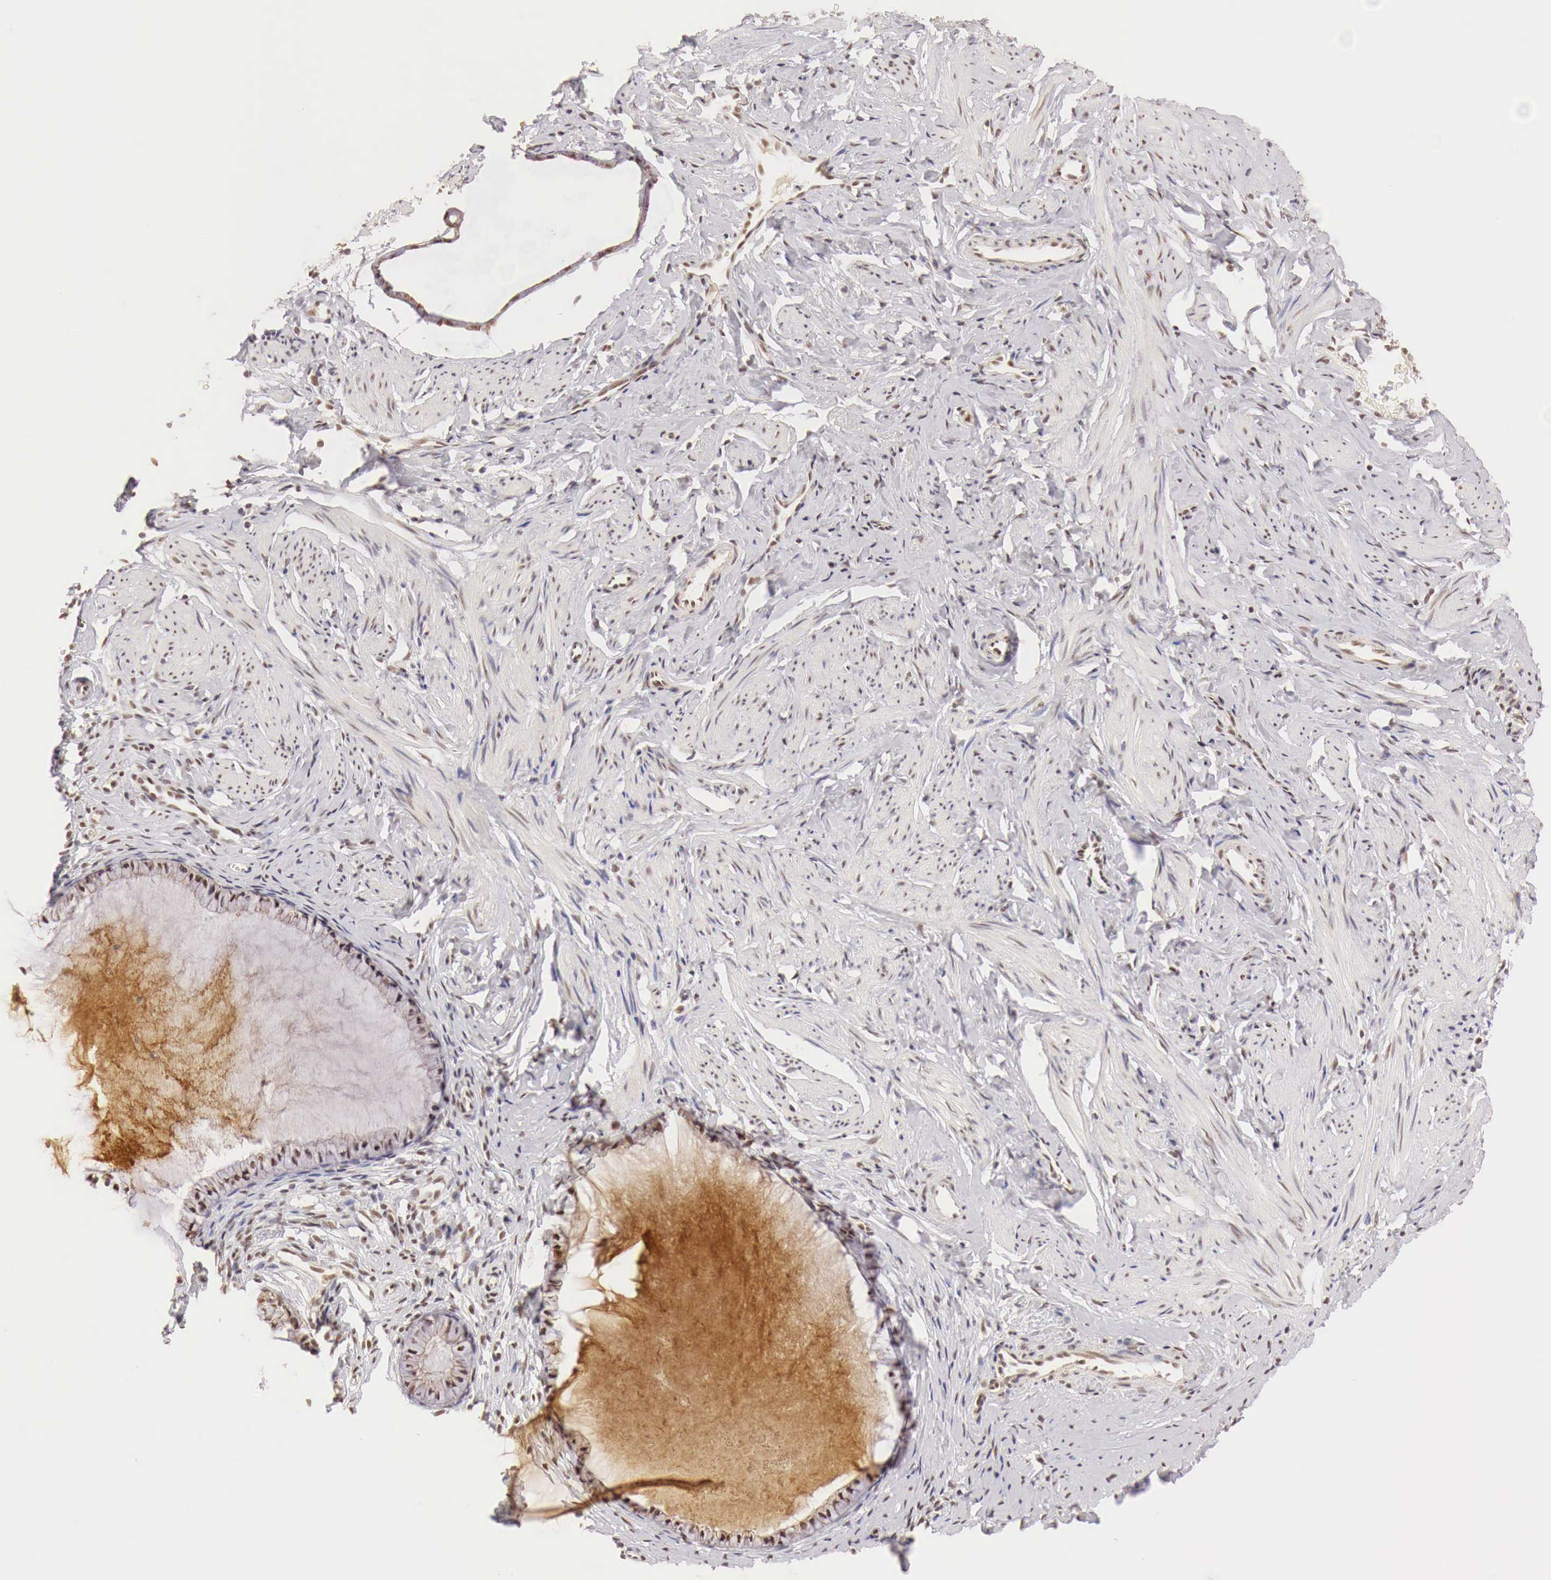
{"staining": {"intensity": "moderate", "quantity": "25%-75%", "location": "nuclear"}, "tissue": "cervix", "cell_type": "Glandular cells", "image_type": "normal", "snomed": [{"axis": "morphology", "description": "Normal tissue, NOS"}, {"axis": "topography", "description": "Cervix"}], "caption": "Benign cervix was stained to show a protein in brown. There is medium levels of moderate nuclear expression in about 25%-75% of glandular cells. (Brightfield microscopy of DAB IHC at high magnification).", "gene": "GPKOW", "patient": {"sex": "female", "age": 70}}